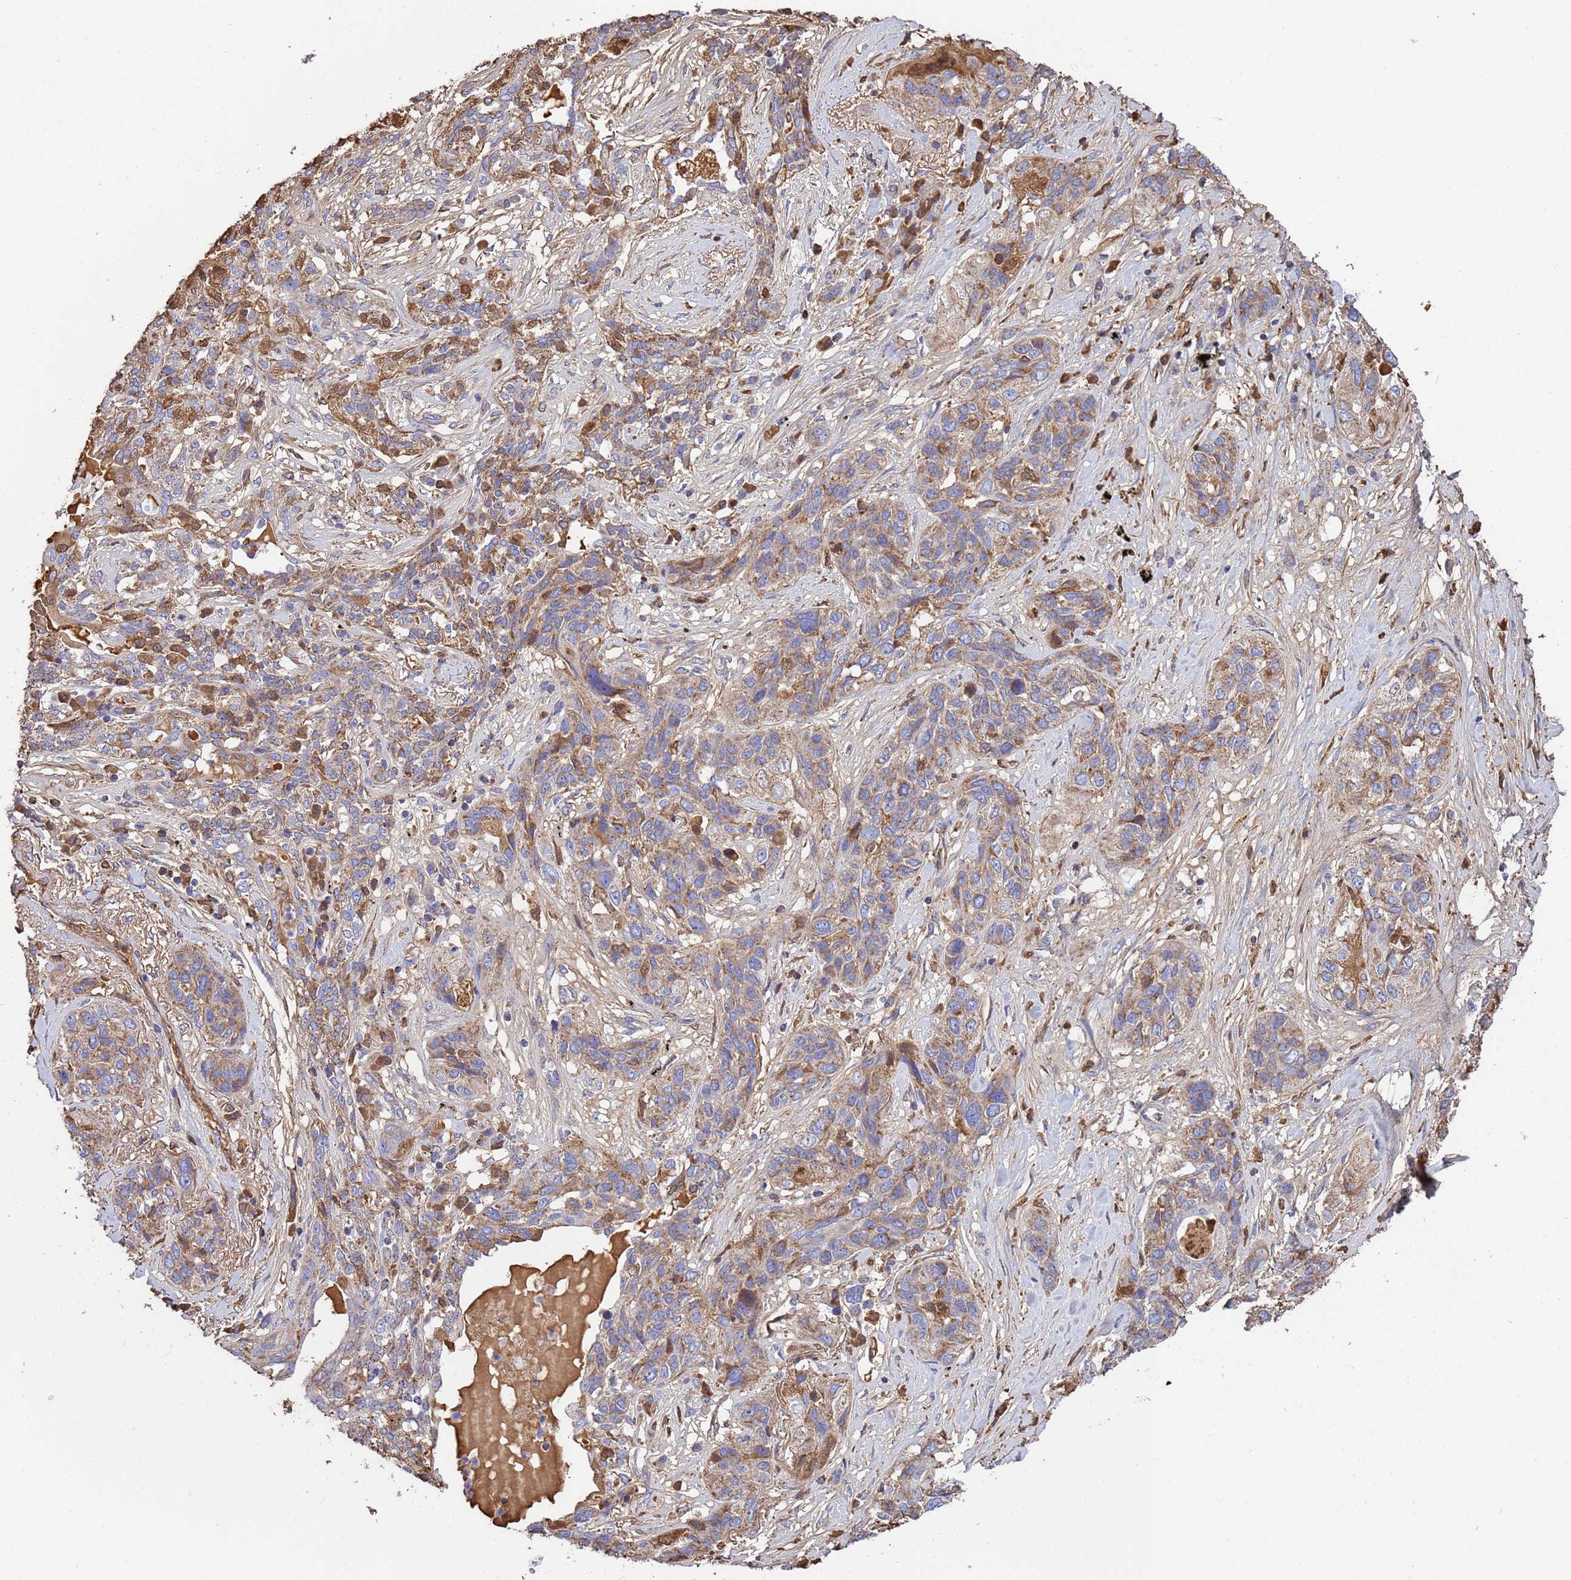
{"staining": {"intensity": "moderate", "quantity": ">75%", "location": "cytoplasmic/membranous"}, "tissue": "lung cancer", "cell_type": "Tumor cells", "image_type": "cancer", "snomed": [{"axis": "morphology", "description": "Squamous cell carcinoma, NOS"}, {"axis": "topography", "description": "Lung"}], "caption": "Immunohistochemistry image of lung cancer (squamous cell carcinoma) stained for a protein (brown), which demonstrates medium levels of moderate cytoplasmic/membranous staining in about >75% of tumor cells.", "gene": "GLUD1", "patient": {"sex": "female", "age": 70}}